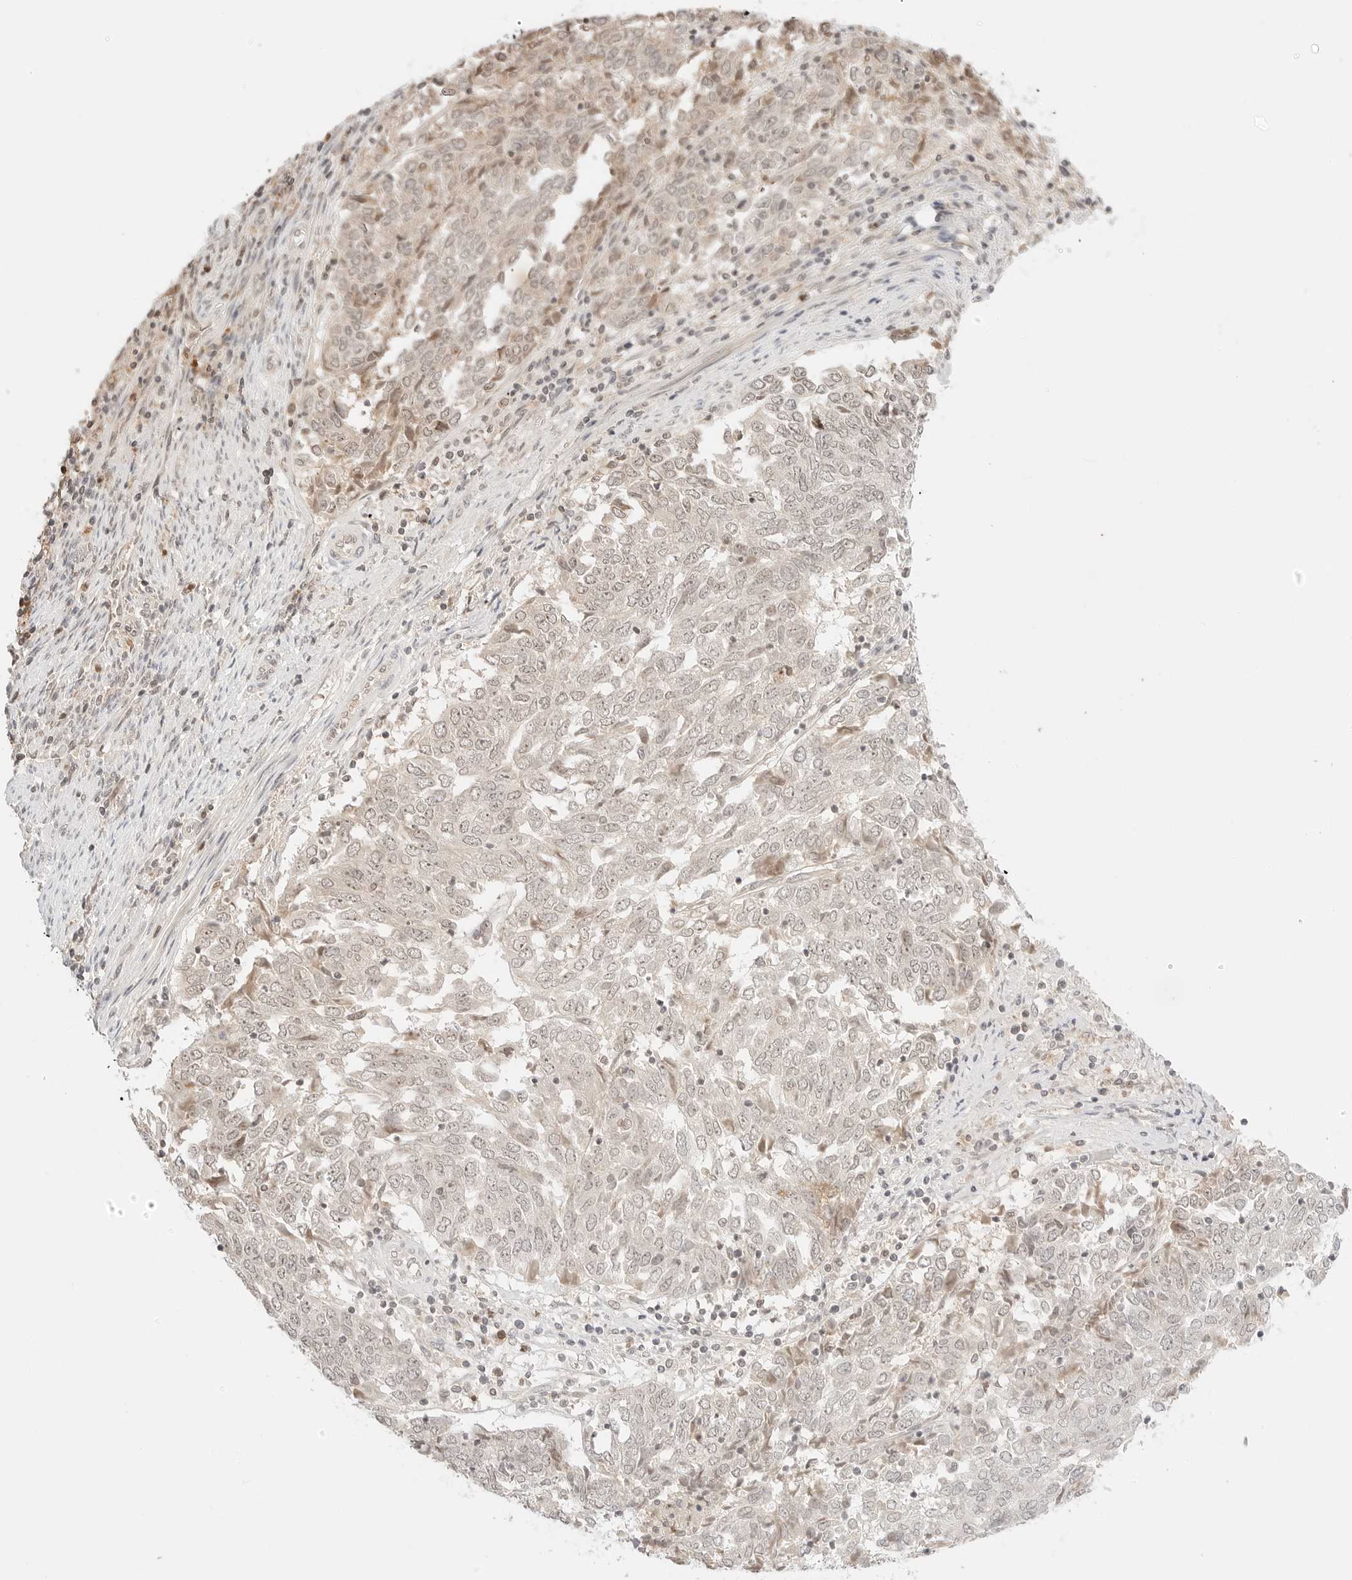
{"staining": {"intensity": "weak", "quantity": "<25%", "location": "cytoplasmic/membranous"}, "tissue": "endometrial cancer", "cell_type": "Tumor cells", "image_type": "cancer", "snomed": [{"axis": "morphology", "description": "Adenocarcinoma, NOS"}, {"axis": "topography", "description": "Endometrium"}], "caption": "Tumor cells show no significant positivity in adenocarcinoma (endometrial).", "gene": "RPS6KL1", "patient": {"sex": "female", "age": 80}}